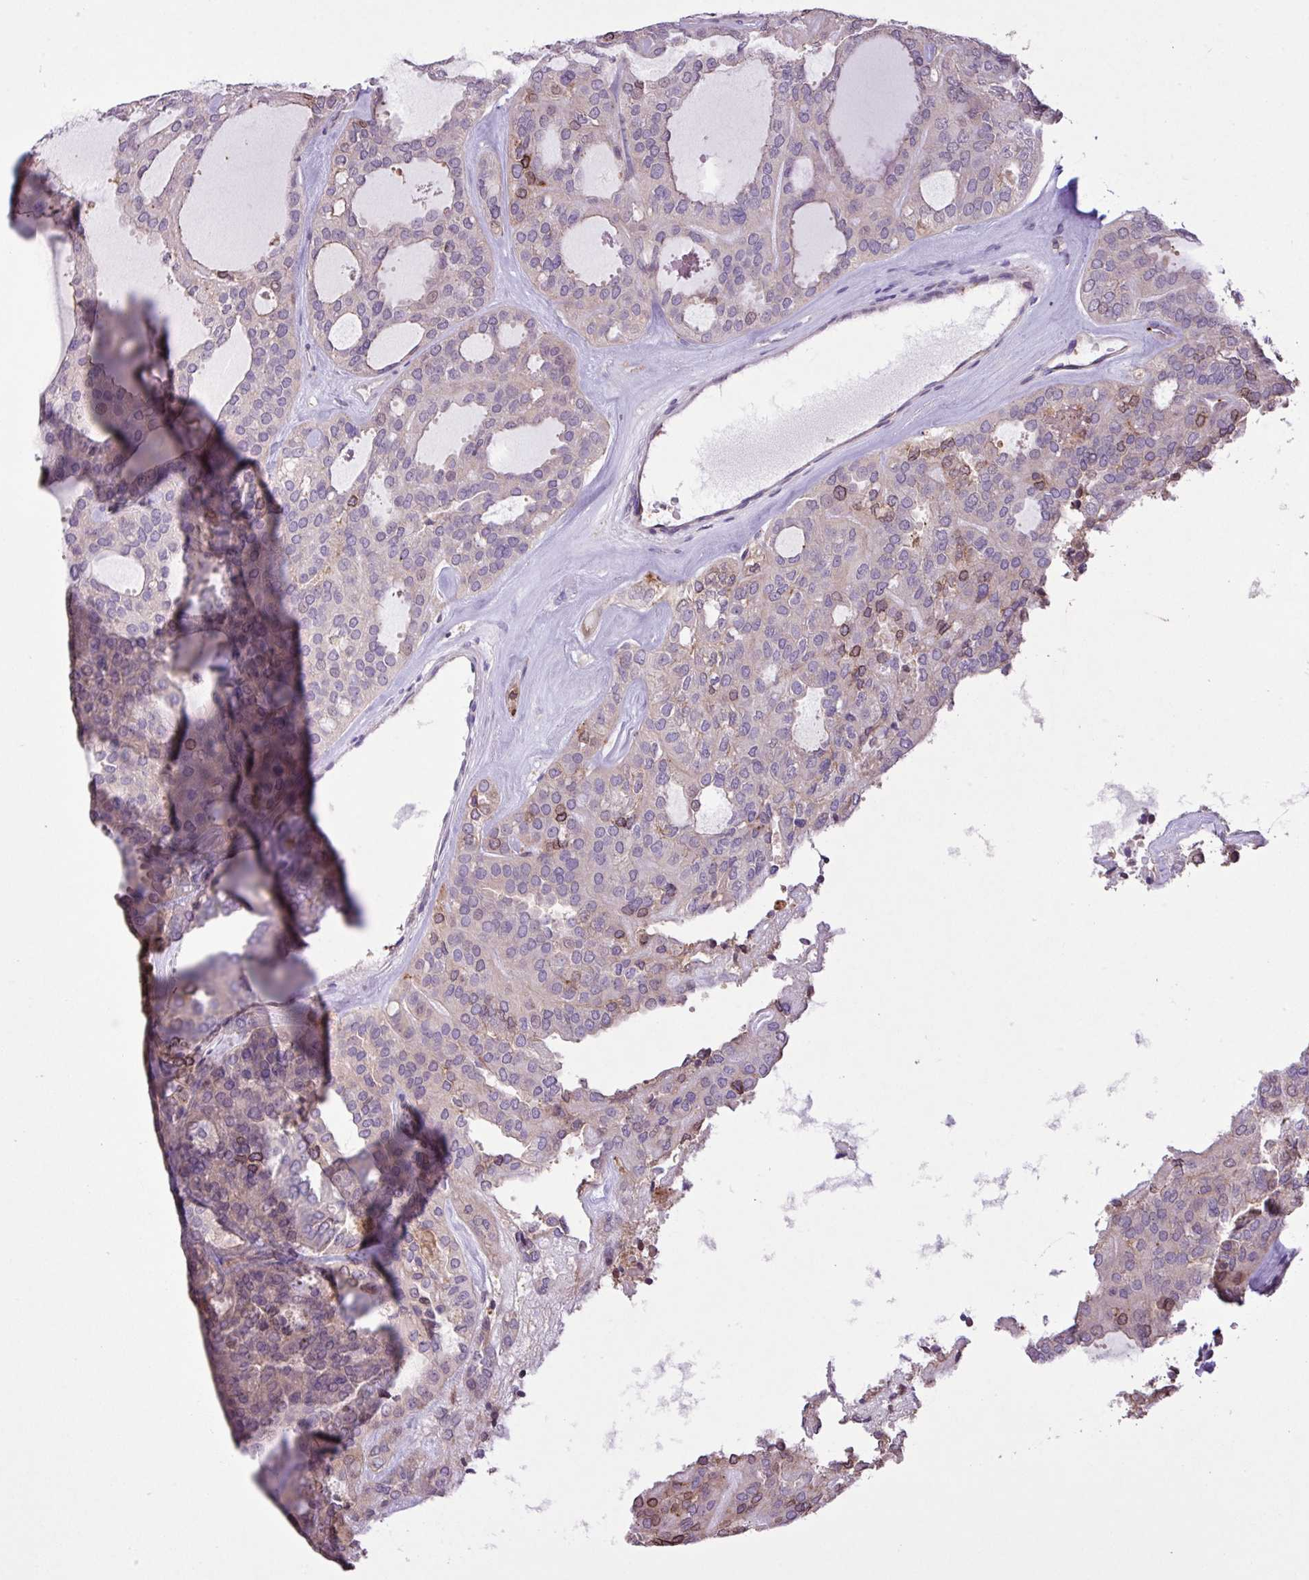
{"staining": {"intensity": "weak", "quantity": "<25%", "location": "cytoplasmic/membranous,nuclear"}, "tissue": "thyroid cancer", "cell_type": "Tumor cells", "image_type": "cancer", "snomed": [{"axis": "morphology", "description": "Follicular adenoma carcinoma, NOS"}, {"axis": "topography", "description": "Thyroid gland"}], "caption": "High magnification brightfield microscopy of follicular adenoma carcinoma (thyroid) stained with DAB (3,3'-diaminobenzidine) (brown) and counterstained with hematoxylin (blue): tumor cells show no significant expression.", "gene": "RPP25L", "patient": {"sex": "male", "age": 75}}